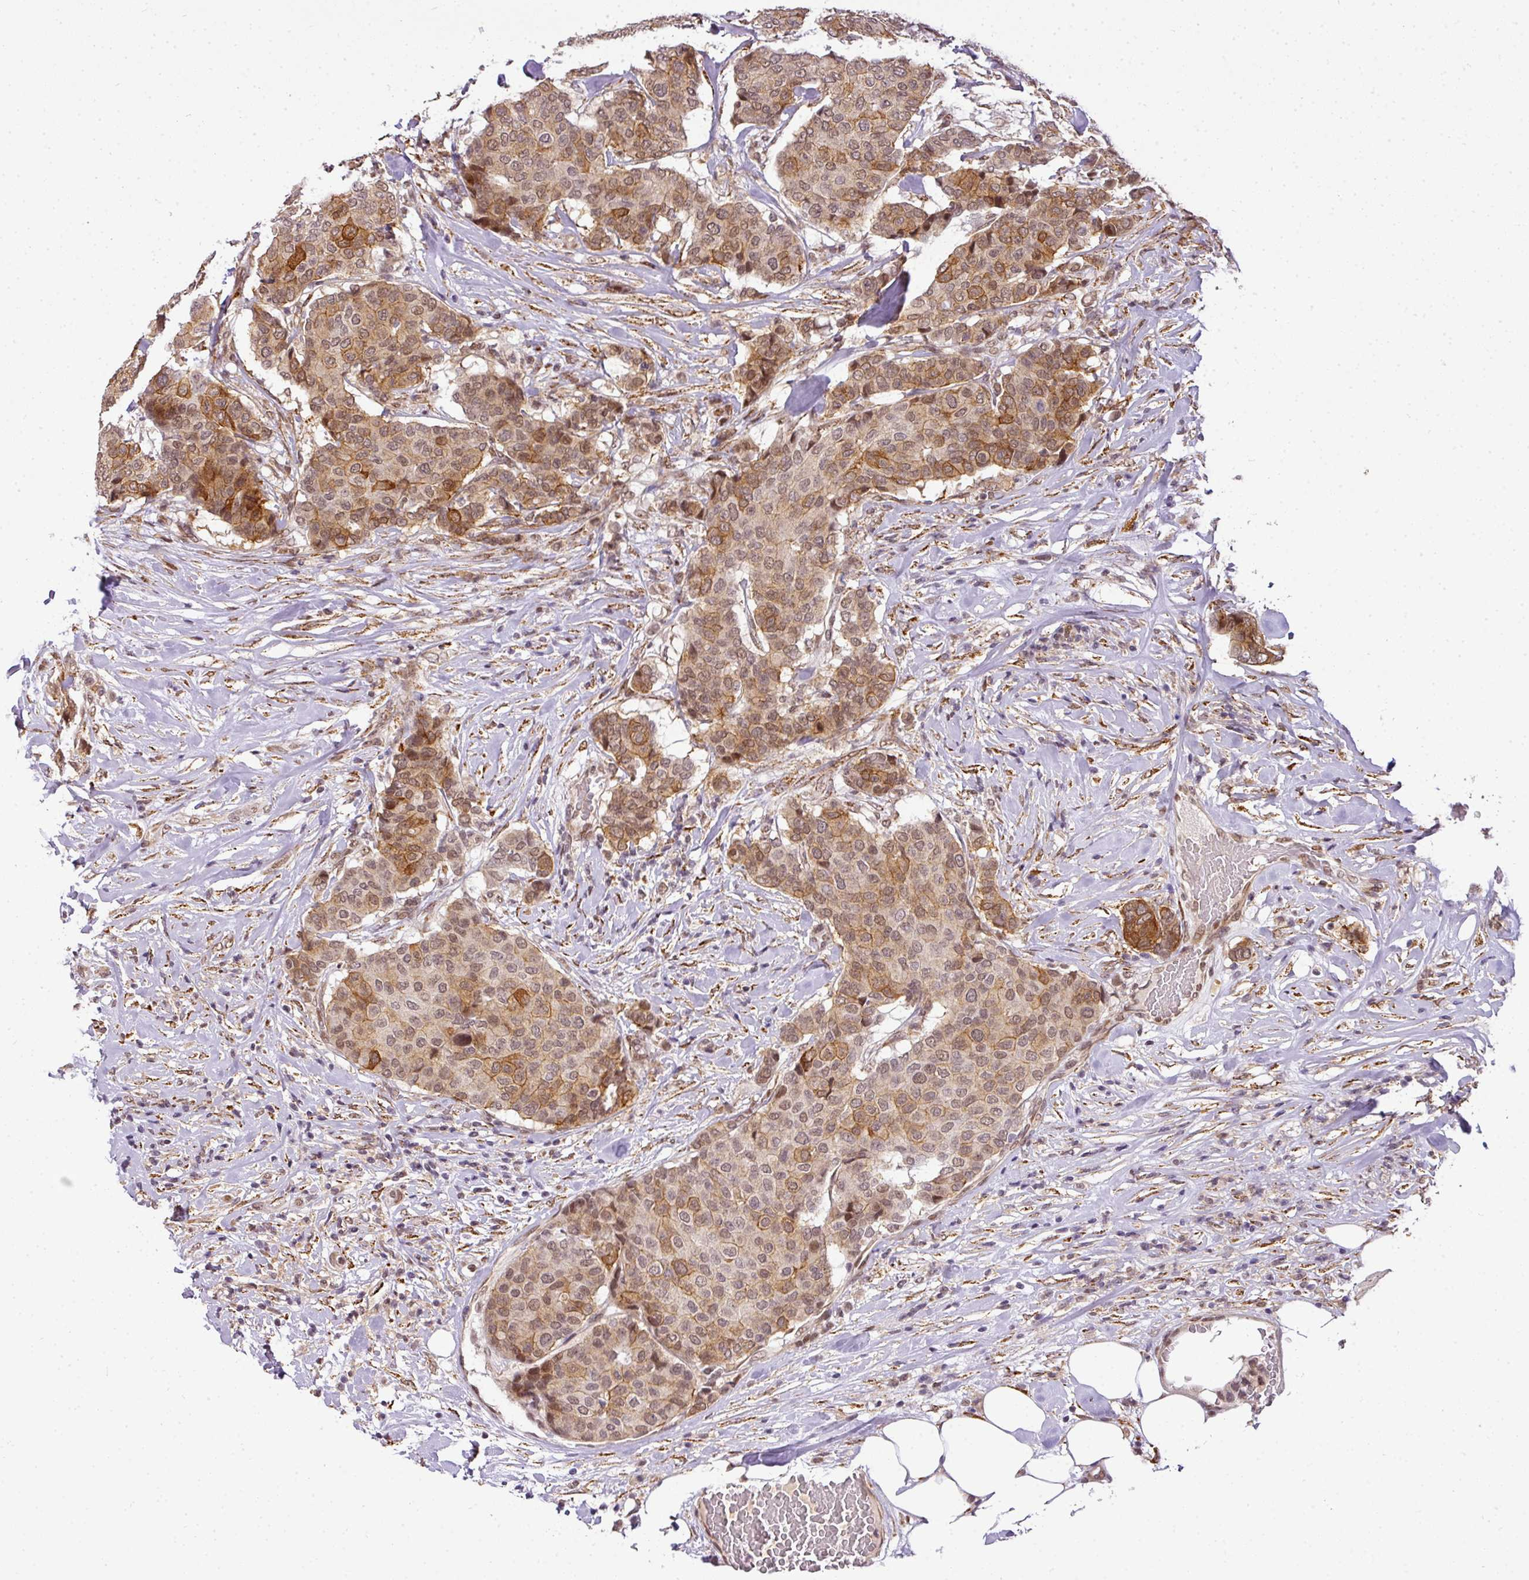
{"staining": {"intensity": "moderate", "quantity": ">75%", "location": "cytoplasmic/membranous,nuclear"}, "tissue": "breast cancer", "cell_type": "Tumor cells", "image_type": "cancer", "snomed": [{"axis": "morphology", "description": "Duct carcinoma"}, {"axis": "topography", "description": "Breast"}], "caption": "Breast cancer stained with IHC reveals moderate cytoplasmic/membranous and nuclear positivity in approximately >75% of tumor cells. The staining was performed using DAB to visualize the protein expression in brown, while the nuclei were stained in blue with hematoxylin (Magnification: 20x).", "gene": "C1orf226", "patient": {"sex": "female", "age": 75}}